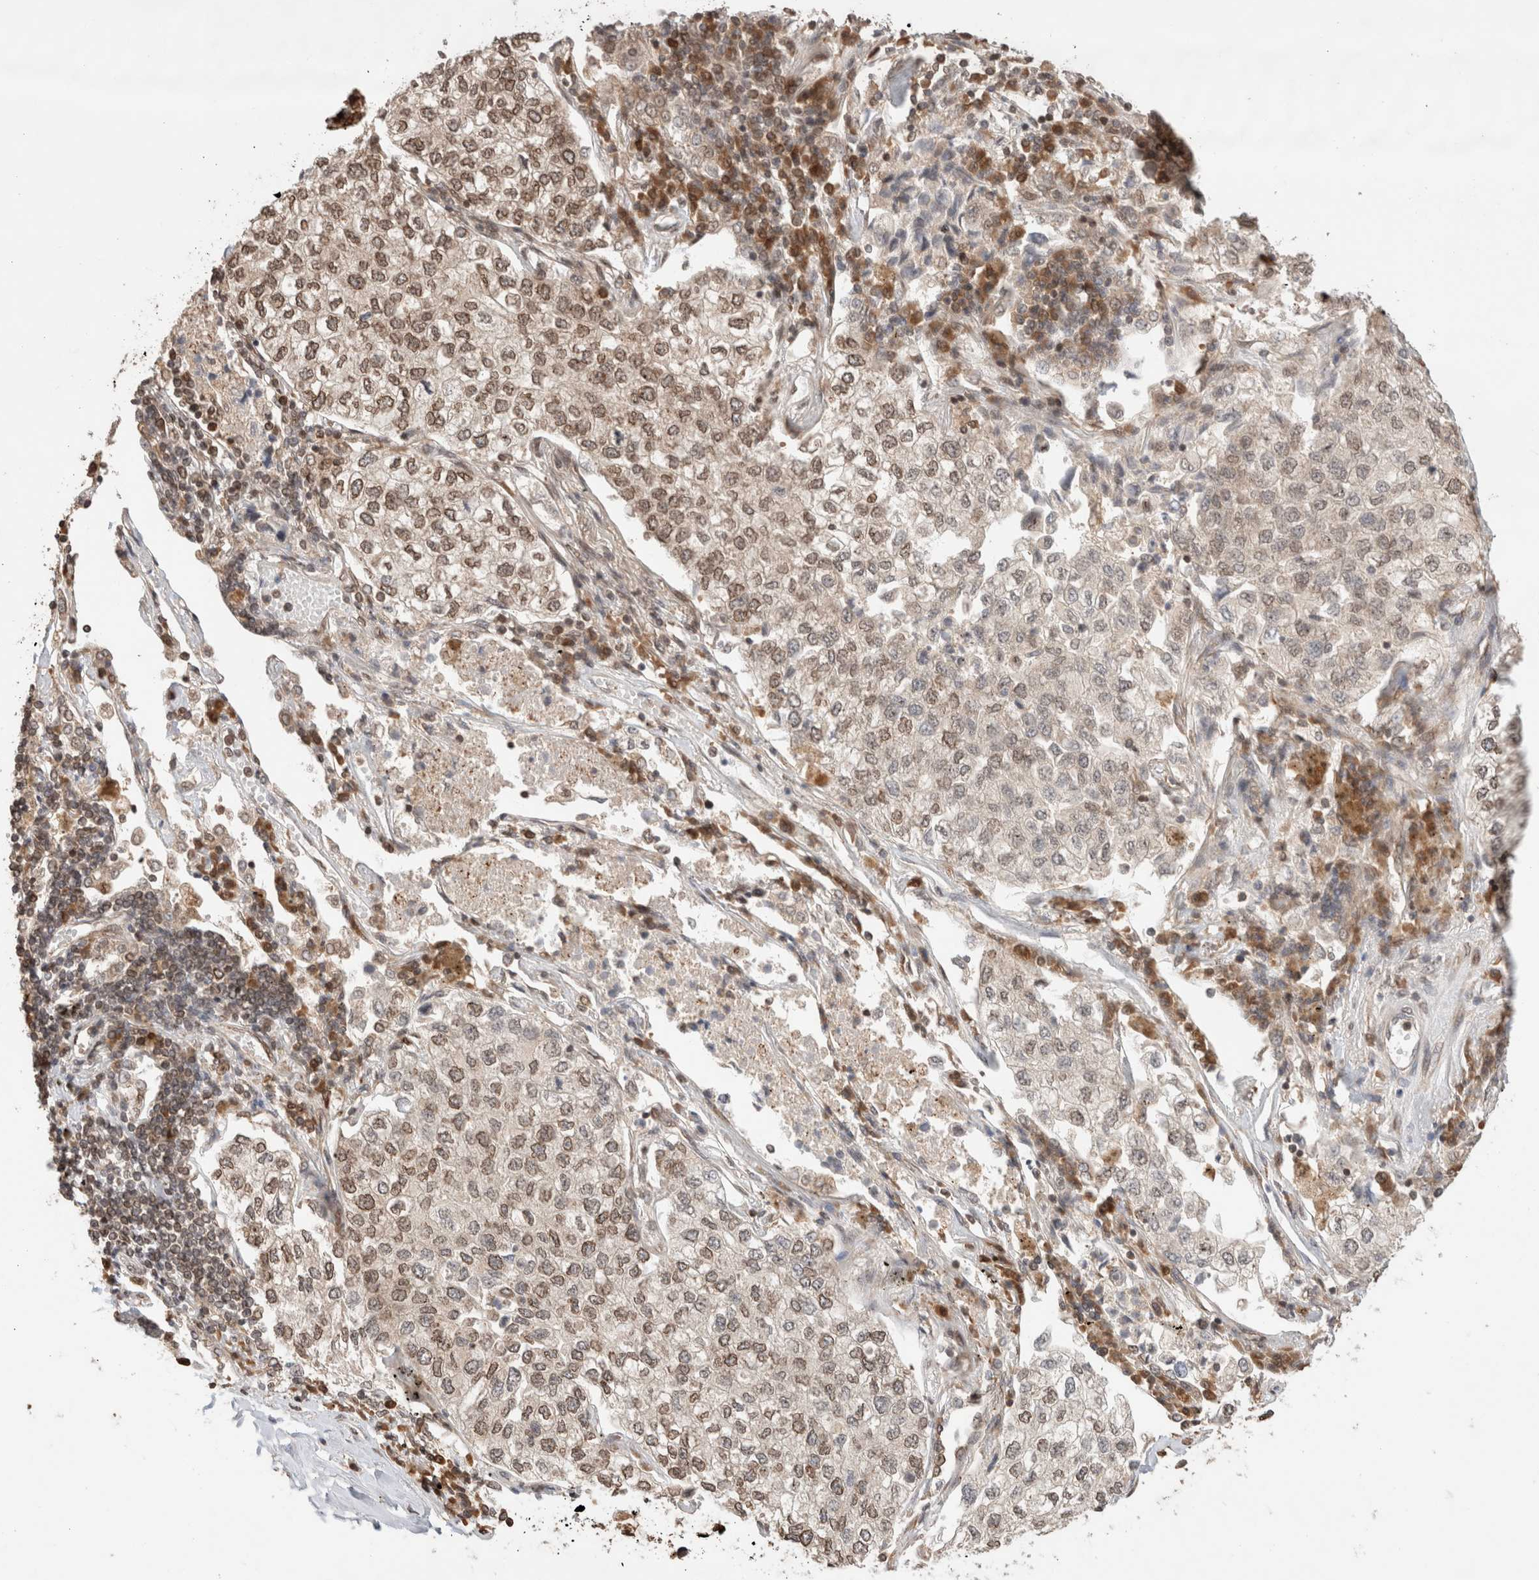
{"staining": {"intensity": "moderate", "quantity": ">75%", "location": "nuclear"}, "tissue": "lung cancer", "cell_type": "Tumor cells", "image_type": "cancer", "snomed": [{"axis": "morphology", "description": "Adenocarcinoma, NOS"}, {"axis": "topography", "description": "Lung"}], "caption": "Tumor cells exhibit moderate nuclear staining in about >75% of cells in lung cancer.", "gene": "TPR", "patient": {"sex": "male", "age": 63}}